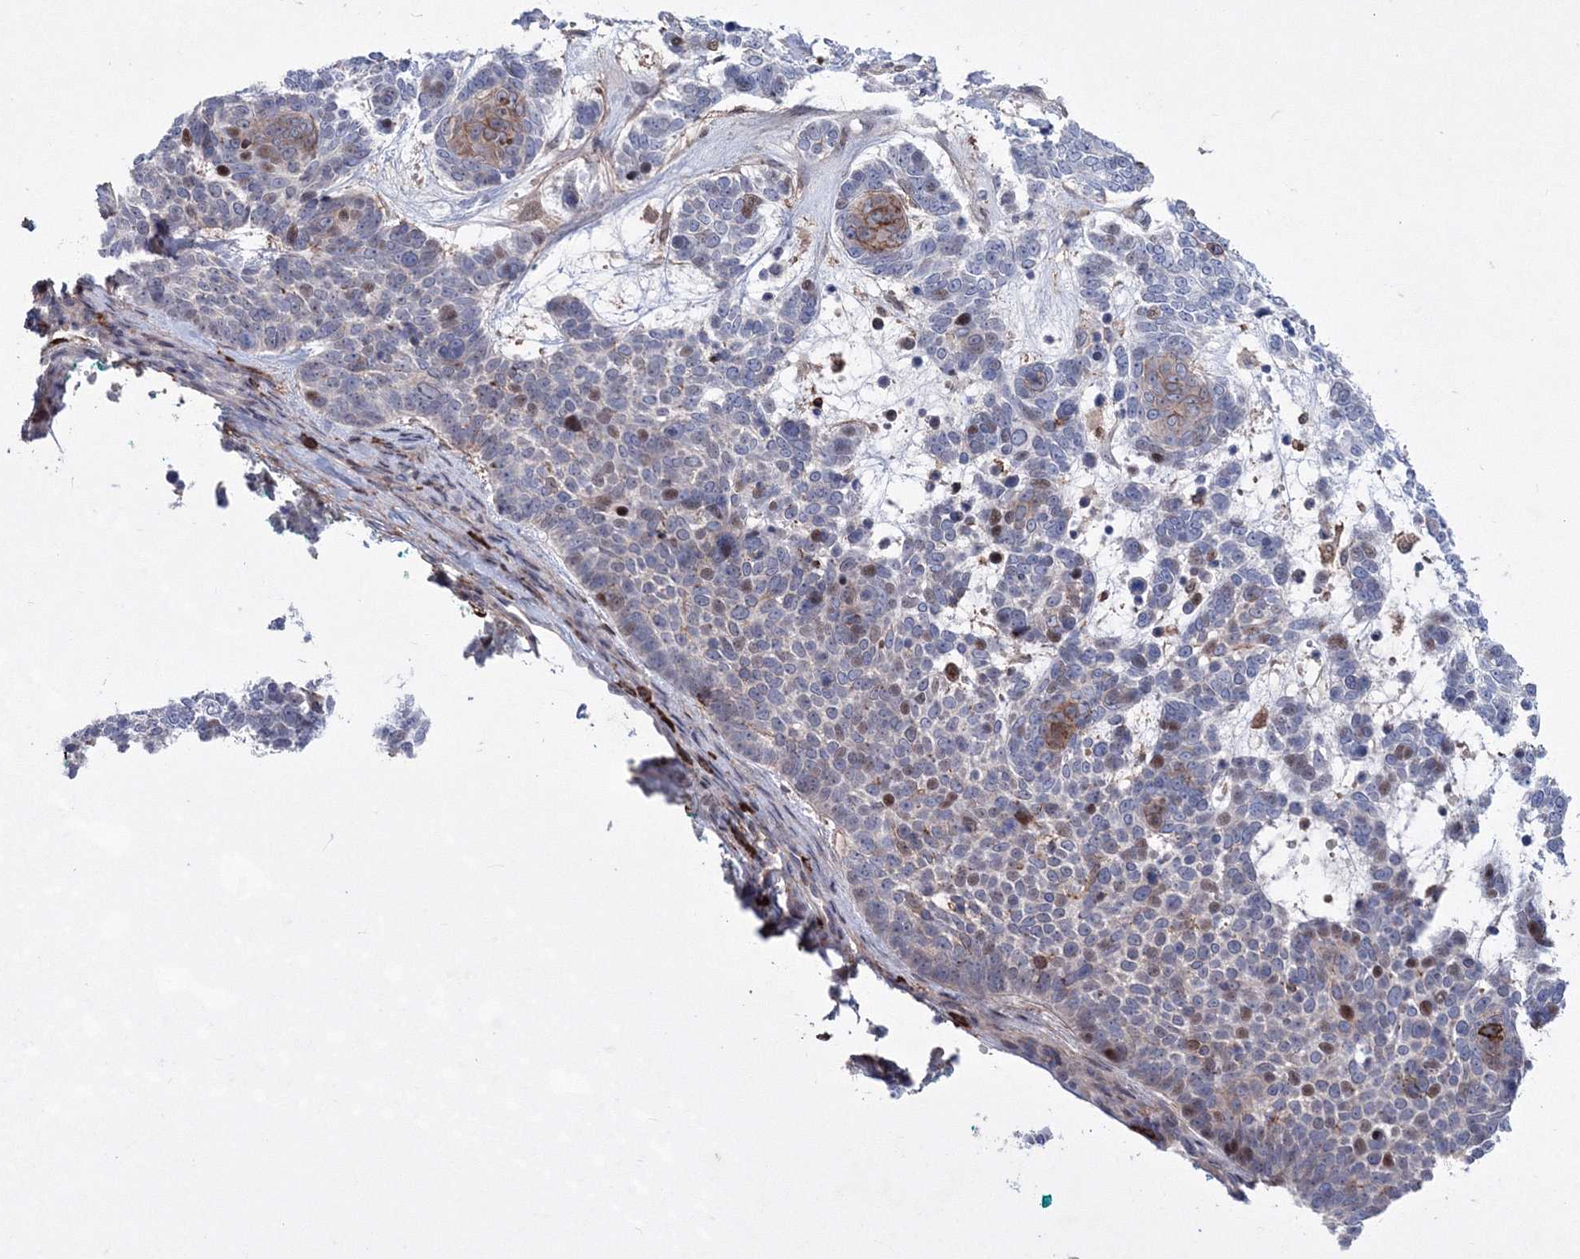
{"staining": {"intensity": "moderate", "quantity": "<25%", "location": "nuclear"}, "tissue": "skin cancer", "cell_type": "Tumor cells", "image_type": "cancer", "snomed": [{"axis": "morphology", "description": "Basal cell carcinoma"}, {"axis": "topography", "description": "Skin"}], "caption": "This micrograph displays immunohistochemistry (IHC) staining of human skin cancer (basal cell carcinoma), with low moderate nuclear positivity in about <25% of tumor cells.", "gene": "RNPEPL1", "patient": {"sex": "female", "age": 81}}